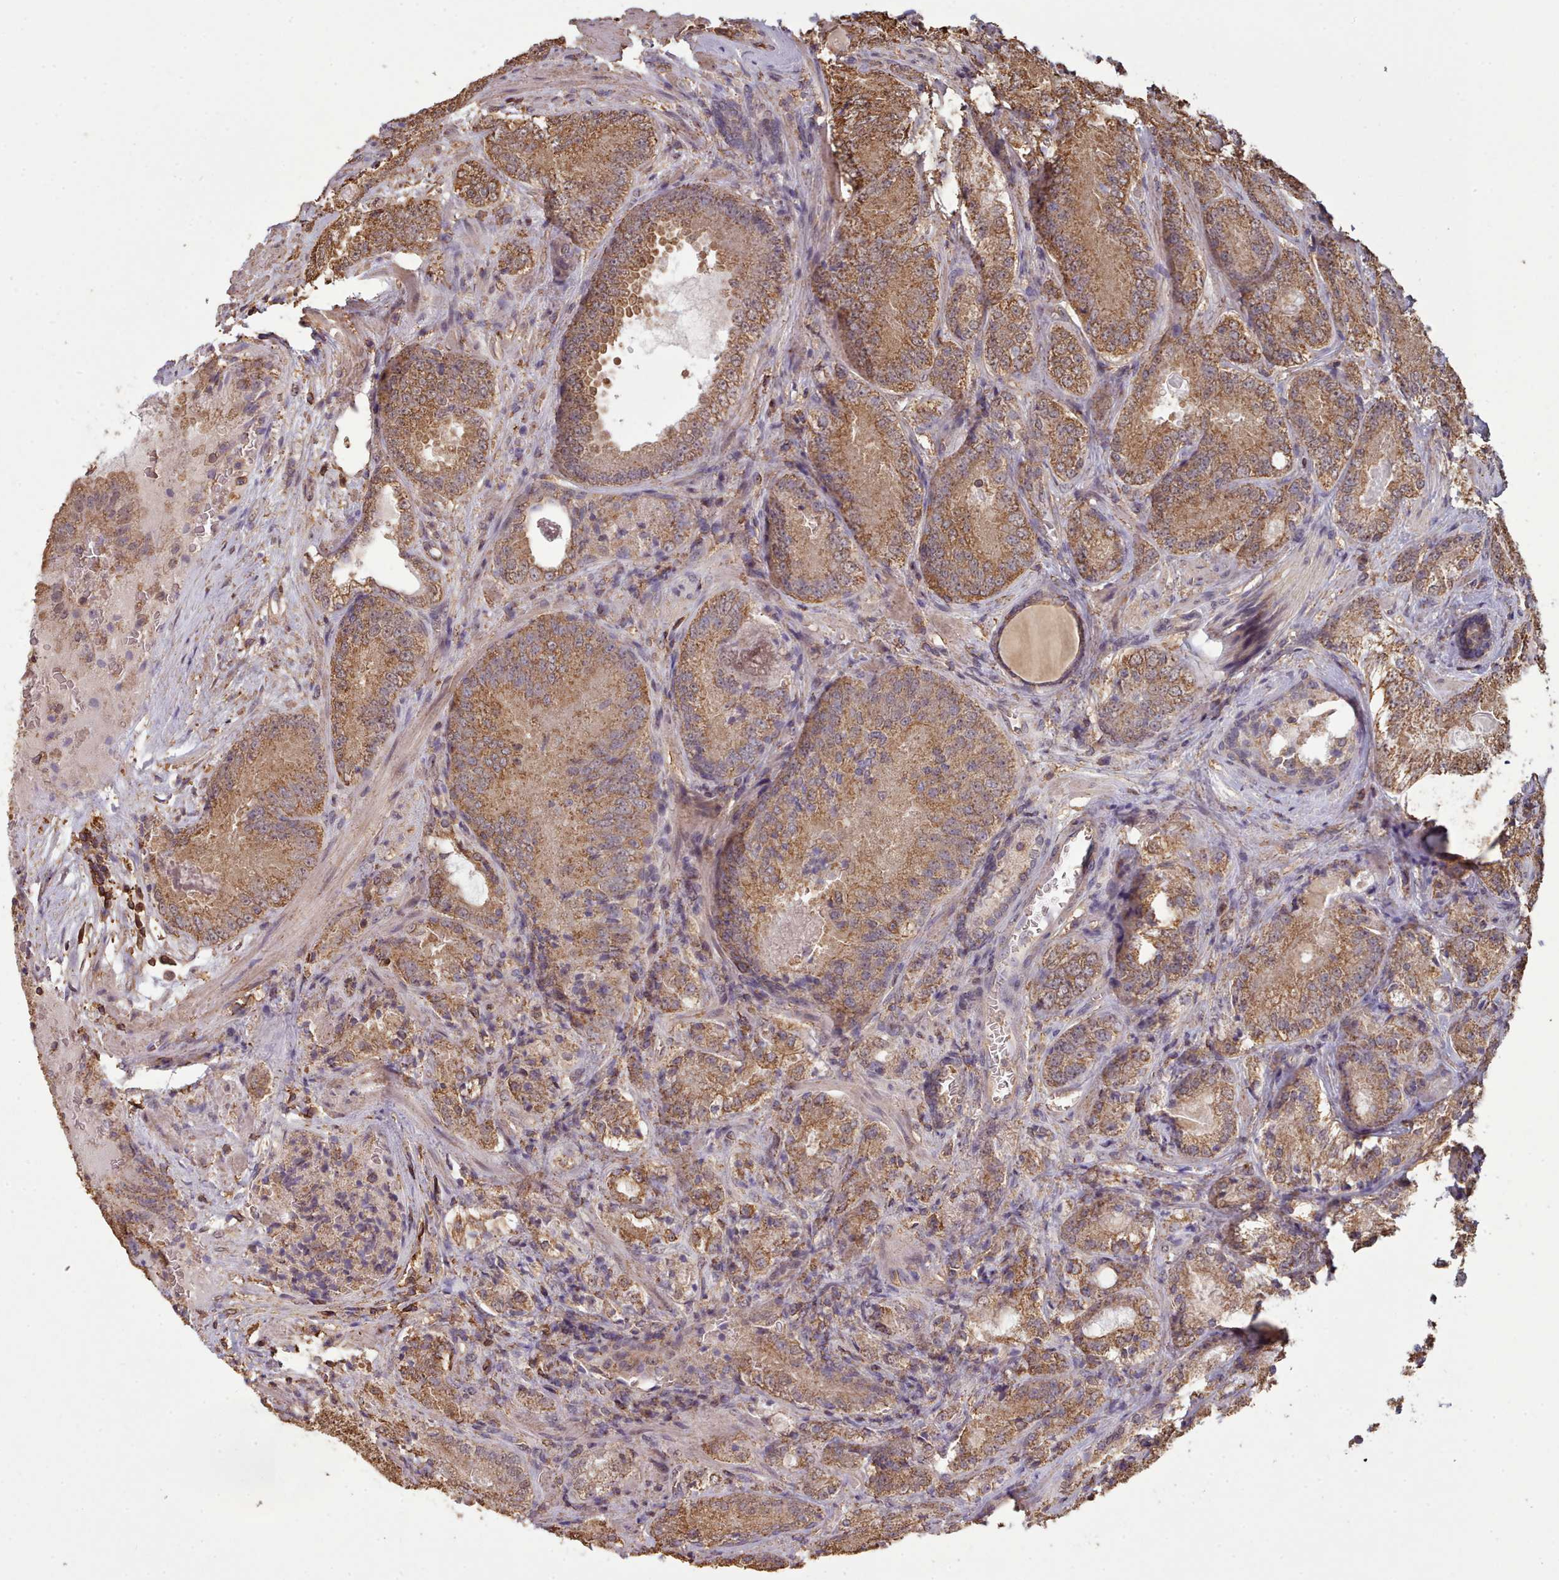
{"staining": {"intensity": "moderate", "quantity": ">75%", "location": "cytoplasmic/membranous,nuclear"}, "tissue": "prostate cancer", "cell_type": "Tumor cells", "image_type": "cancer", "snomed": [{"axis": "morphology", "description": "Adenocarcinoma, High grade"}, {"axis": "topography", "description": "Prostate"}], "caption": "Tumor cells demonstrate medium levels of moderate cytoplasmic/membranous and nuclear positivity in approximately >75% of cells in high-grade adenocarcinoma (prostate).", "gene": "METRN", "patient": {"sex": "male", "age": 63}}